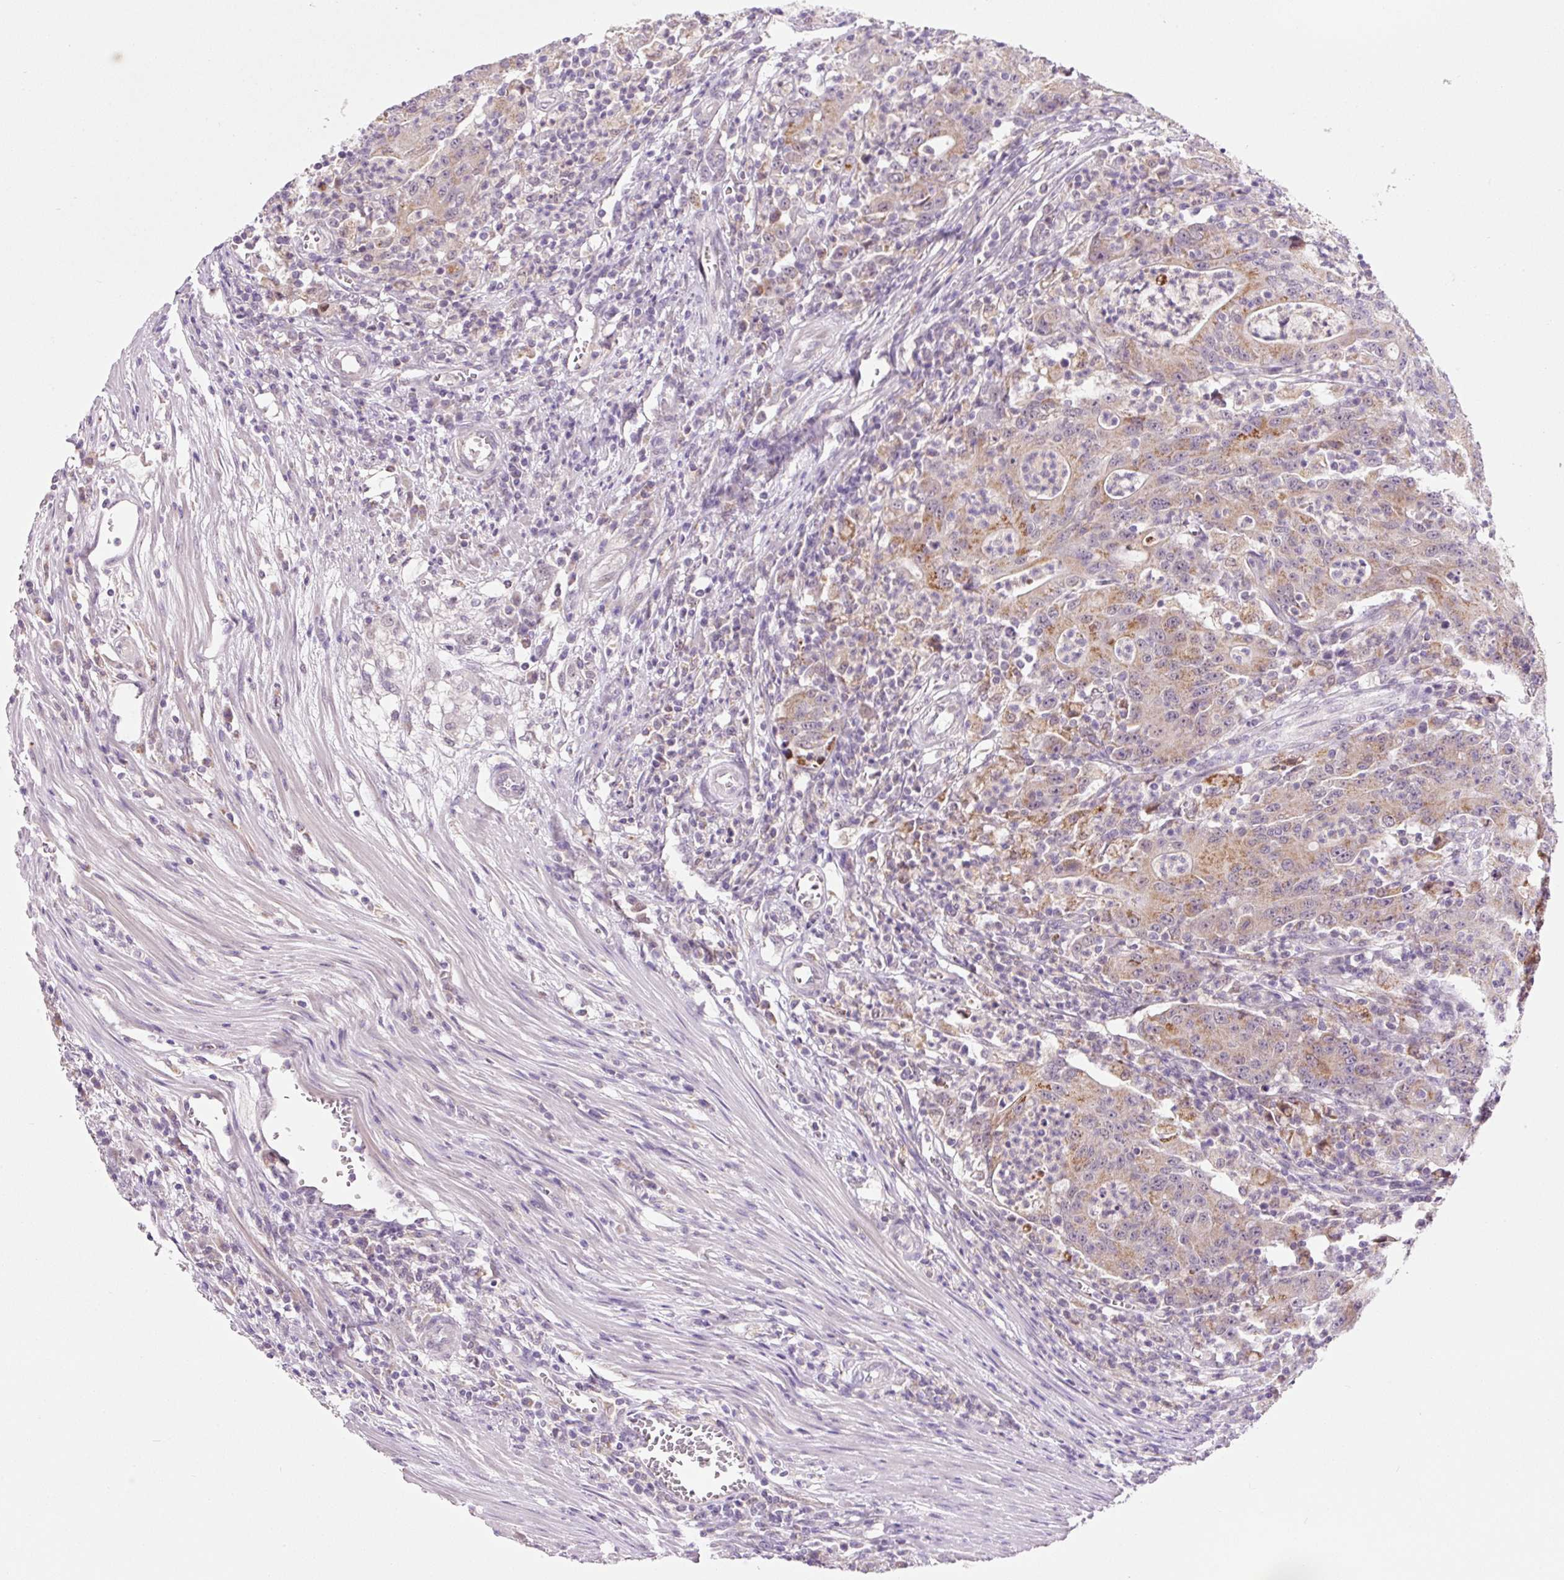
{"staining": {"intensity": "weak", "quantity": "25%-75%", "location": "cytoplasmic/membranous"}, "tissue": "colorectal cancer", "cell_type": "Tumor cells", "image_type": "cancer", "snomed": [{"axis": "morphology", "description": "Adenocarcinoma, NOS"}, {"axis": "topography", "description": "Colon"}], "caption": "Immunohistochemistry (DAB (3,3'-diaminobenzidine)) staining of human colorectal adenocarcinoma reveals weak cytoplasmic/membranous protein positivity in approximately 25%-75% of tumor cells.", "gene": "PCK2", "patient": {"sex": "male", "age": 83}}